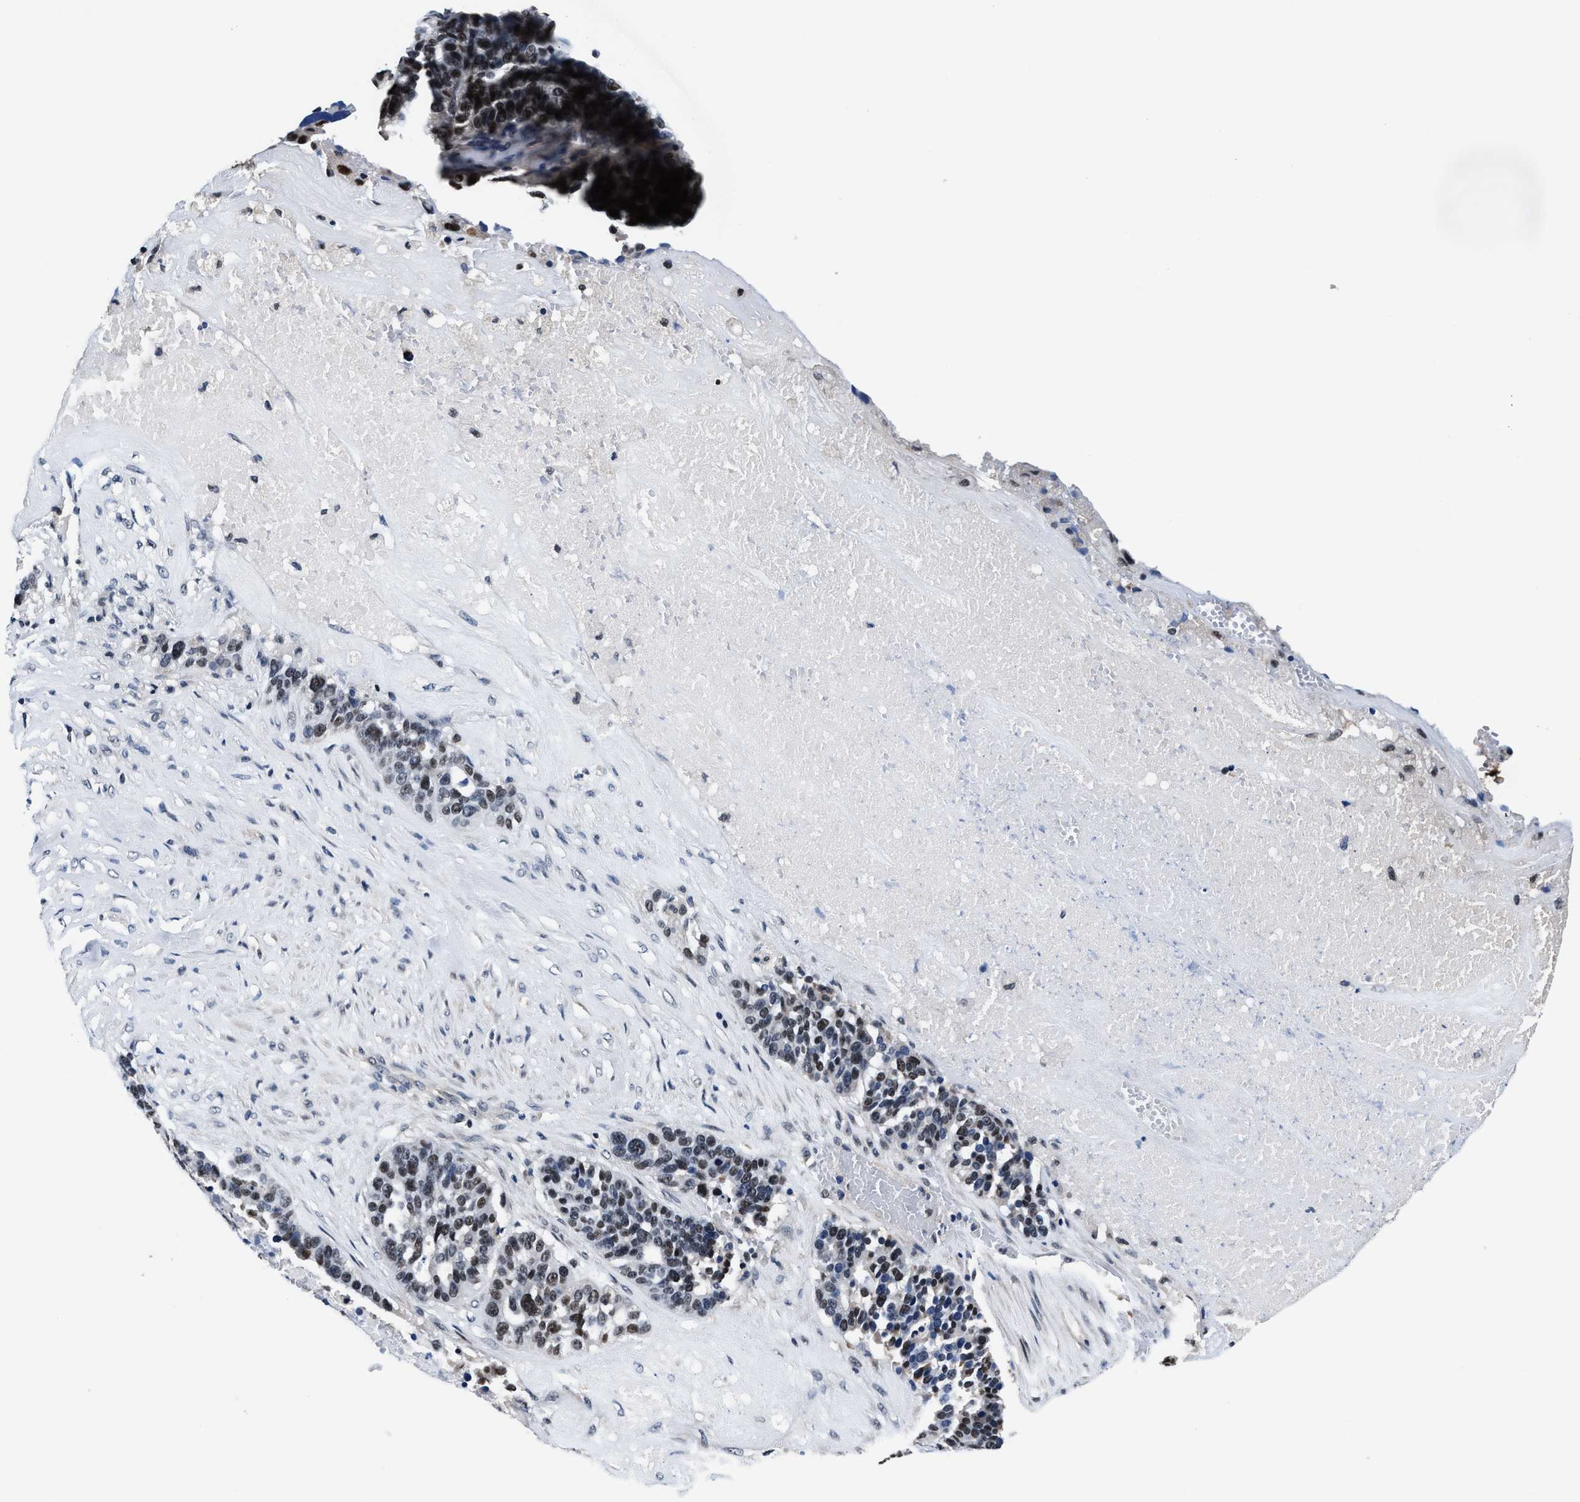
{"staining": {"intensity": "moderate", "quantity": "<25%", "location": "nuclear"}, "tissue": "ovarian cancer", "cell_type": "Tumor cells", "image_type": "cancer", "snomed": [{"axis": "morphology", "description": "Cystadenocarcinoma, serous, NOS"}, {"axis": "topography", "description": "Ovary"}], "caption": "Moderate nuclear protein positivity is appreciated in about <25% of tumor cells in serous cystadenocarcinoma (ovarian).", "gene": "USP16", "patient": {"sex": "female", "age": 59}}